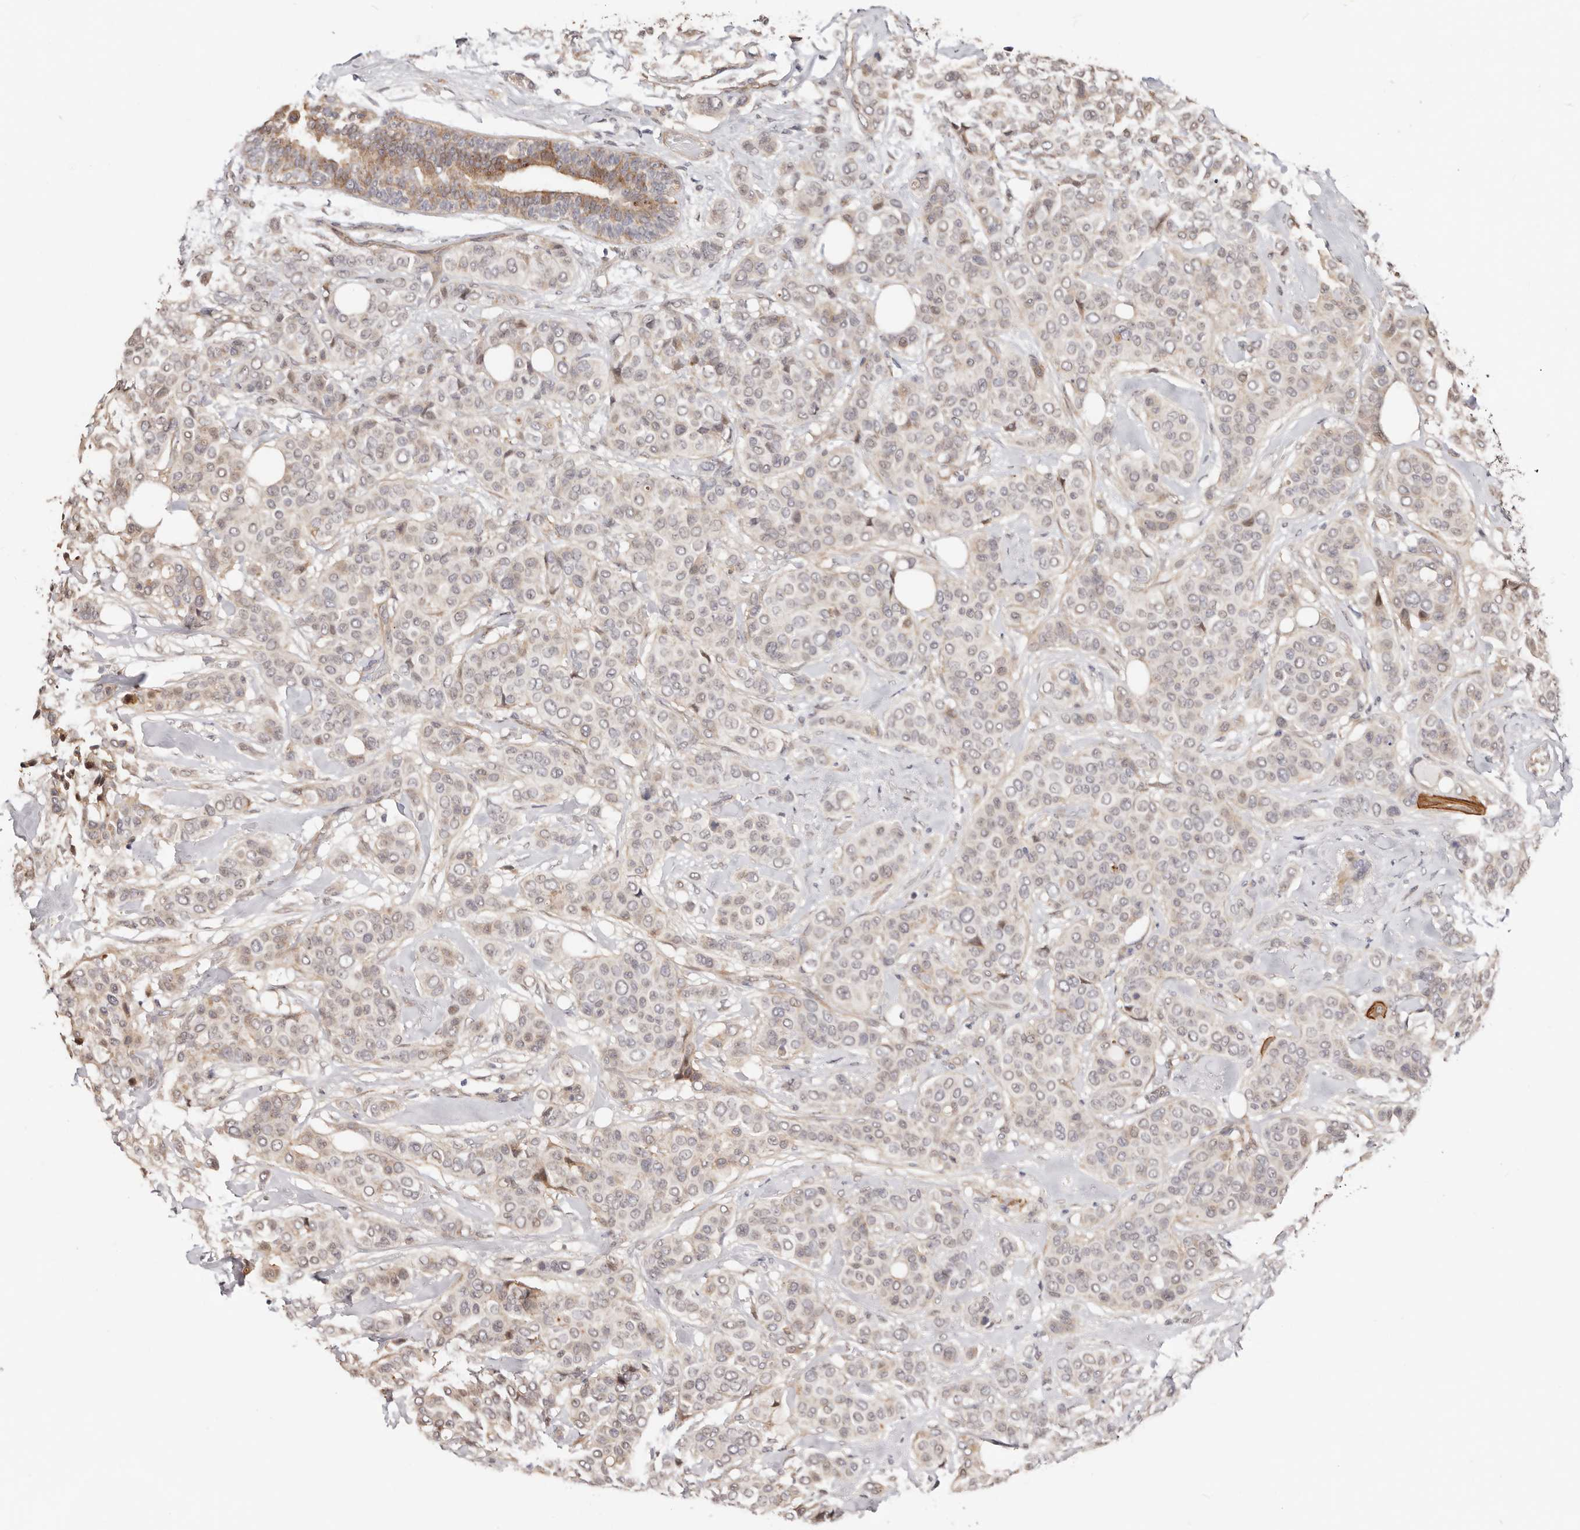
{"staining": {"intensity": "weak", "quantity": "<25%", "location": "cytoplasmic/membranous"}, "tissue": "breast cancer", "cell_type": "Tumor cells", "image_type": "cancer", "snomed": [{"axis": "morphology", "description": "Lobular carcinoma"}, {"axis": "topography", "description": "Breast"}], "caption": "Protein analysis of breast lobular carcinoma demonstrates no significant staining in tumor cells.", "gene": "TRIP13", "patient": {"sex": "female", "age": 51}}